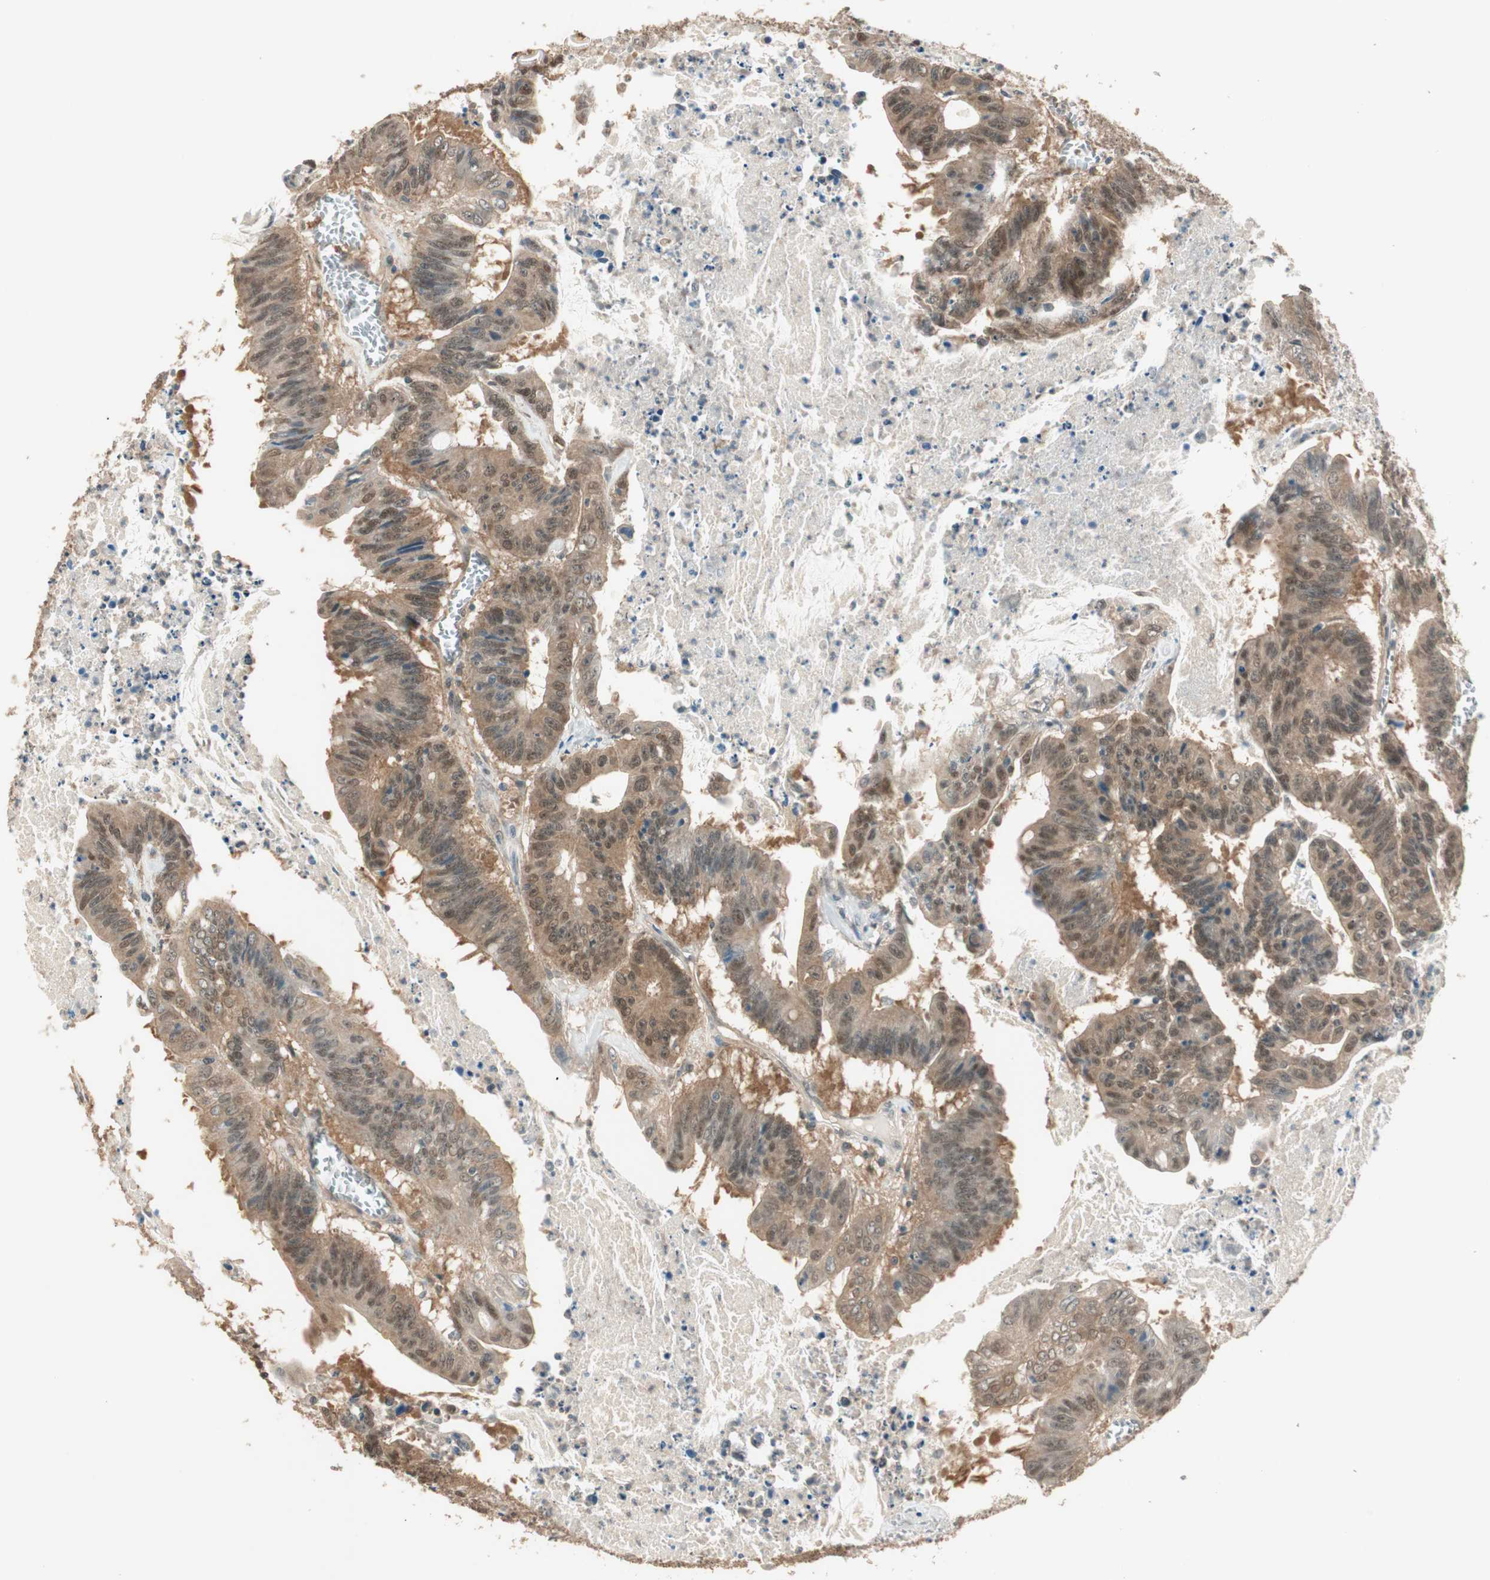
{"staining": {"intensity": "weak", "quantity": "25%-75%", "location": "cytoplasmic/membranous,nuclear"}, "tissue": "colorectal cancer", "cell_type": "Tumor cells", "image_type": "cancer", "snomed": [{"axis": "morphology", "description": "Adenocarcinoma, NOS"}, {"axis": "topography", "description": "Colon"}], "caption": "This is a micrograph of immunohistochemistry (IHC) staining of colorectal adenocarcinoma, which shows weak staining in the cytoplasmic/membranous and nuclear of tumor cells.", "gene": "USP5", "patient": {"sex": "male", "age": 45}}